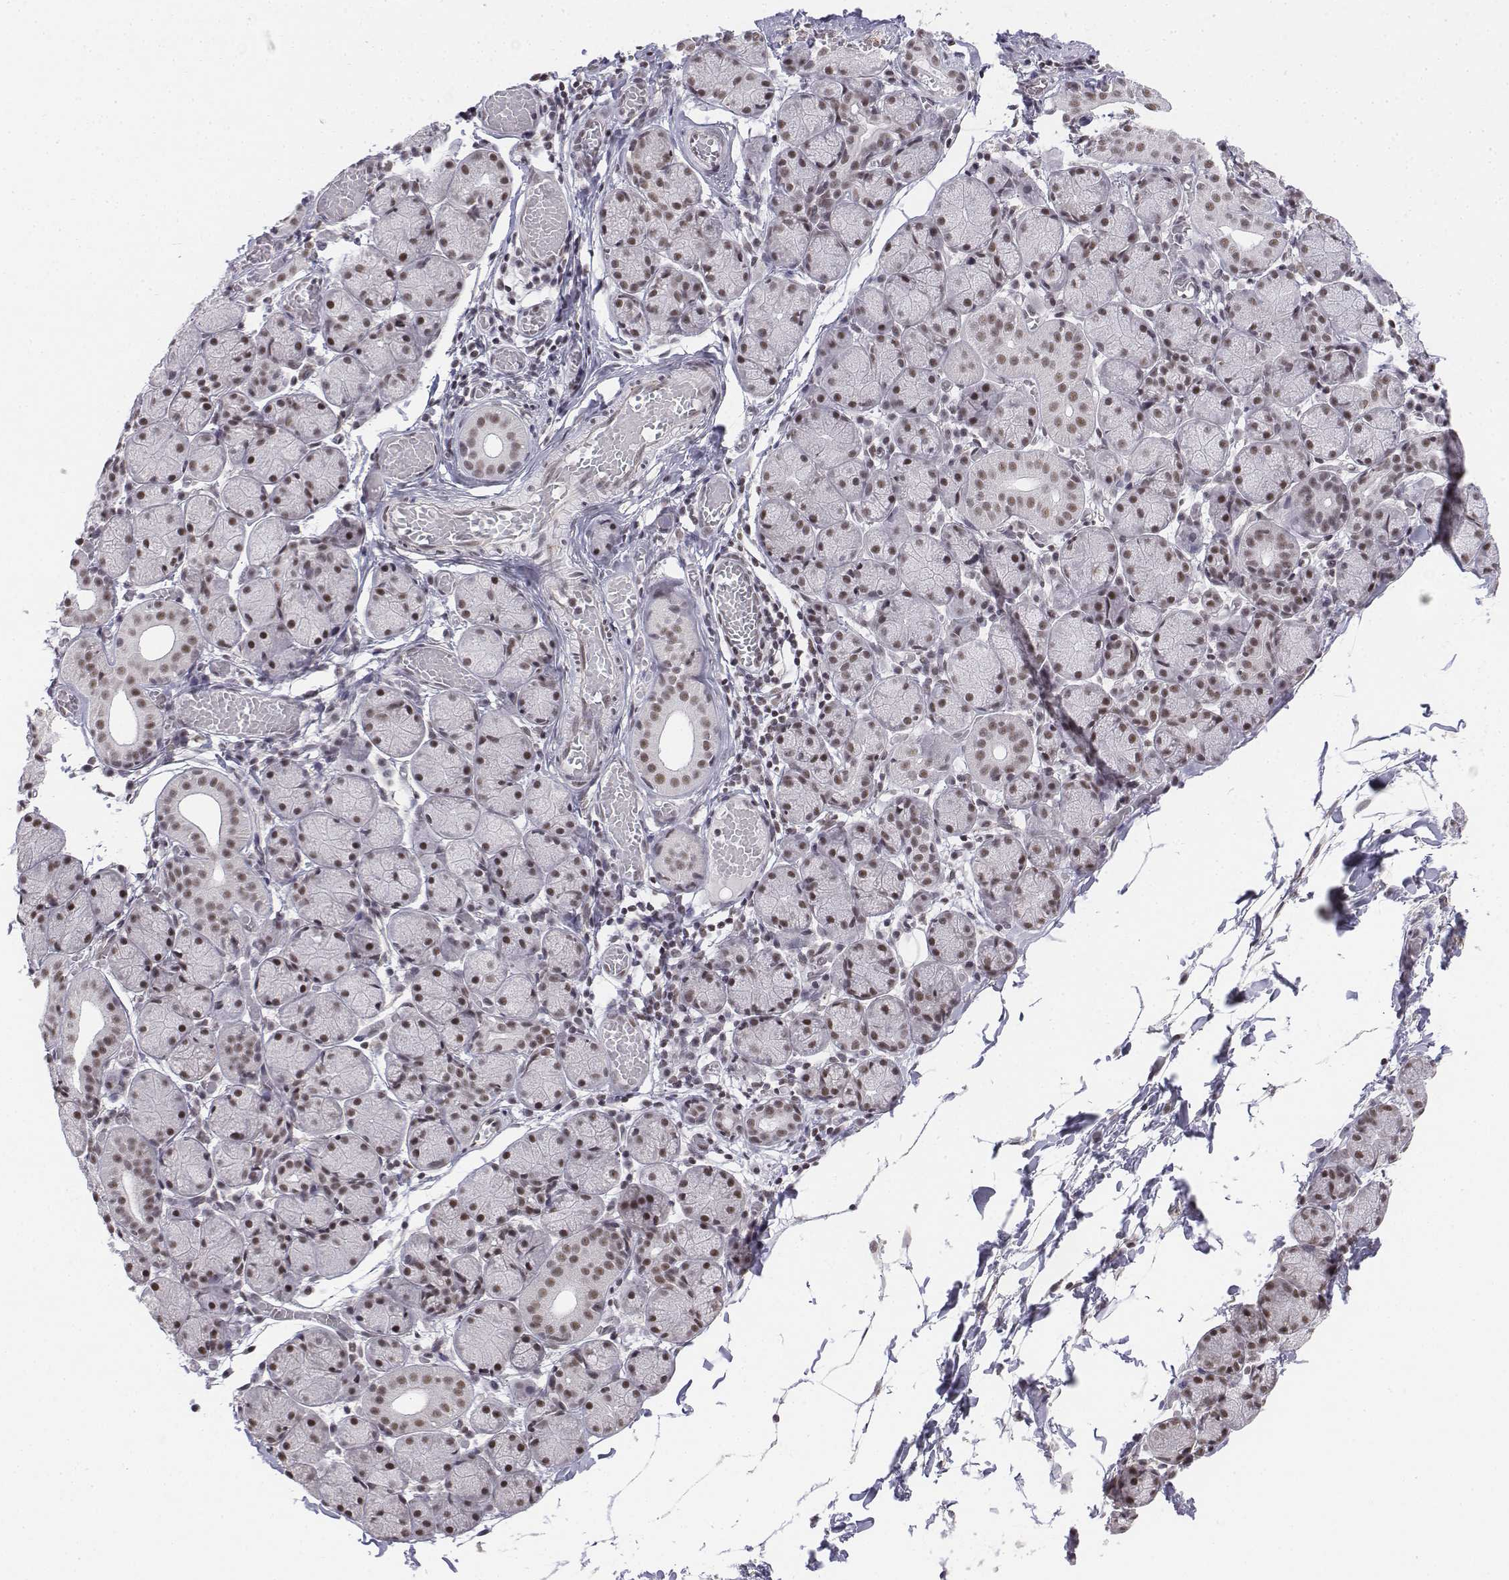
{"staining": {"intensity": "moderate", "quantity": ">75%", "location": "nuclear"}, "tissue": "salivary gland", "cell_type": "Glandular cells", "image_type": "normal", "snomed": [{"axis": "morphology", "description": "Normal tissue, NOS"}, {"axis": "topography", "description": "Salivary gland"}], "caption": "The immunohistochemical stain highlights moderate nuclear expression in glandular cells of unremarkable salivary gland.", "gene": "SETD1A", "patient": {"sex": "female", "age": 24}}